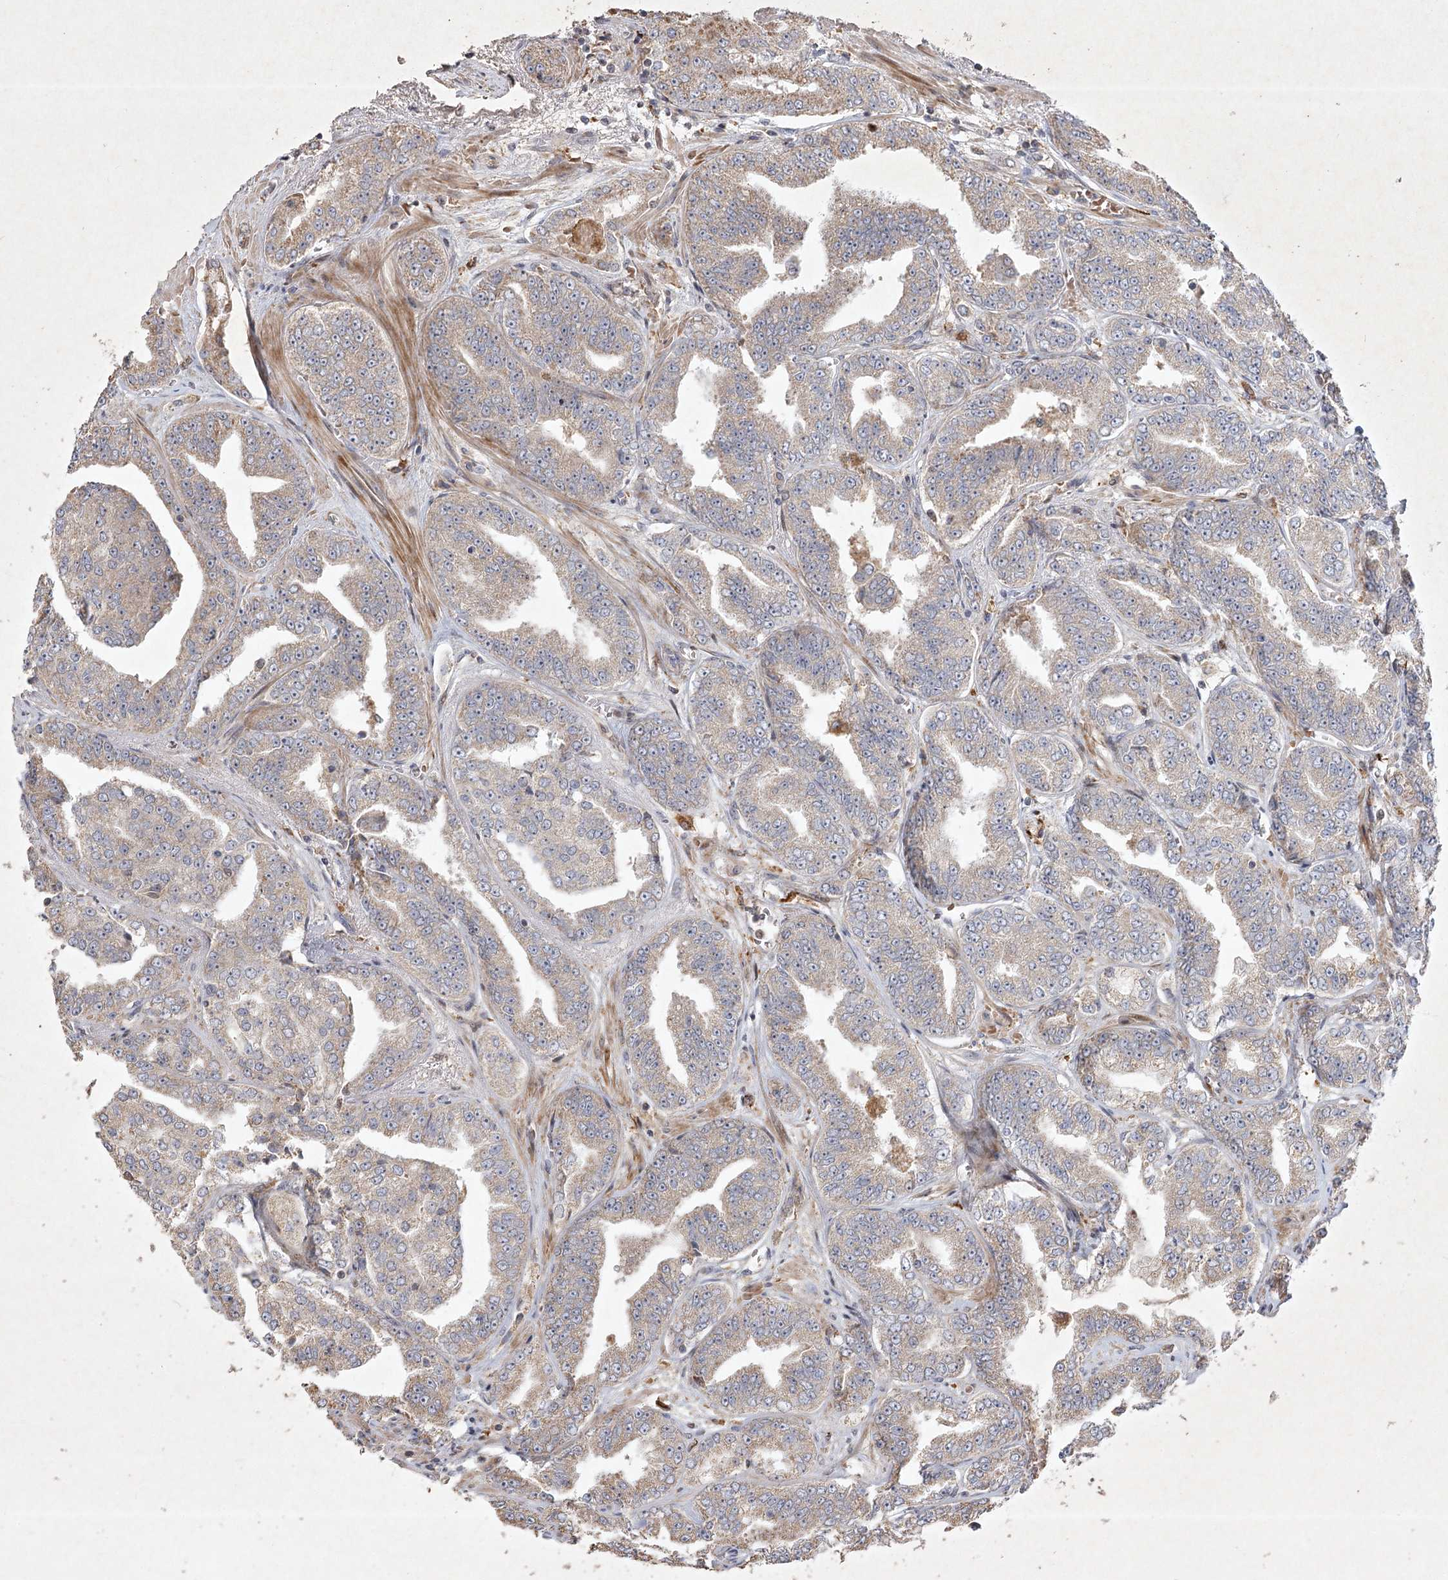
{"staining": {"intensity": "weak", "quantity": "<25%", "location": "cytoplasmic/membranous"}, "tissue": "prostate cancer", "cell_type": "Tumor cells", "image_type": "cancer", "snomed": [{"axis": "morphology", "description": "Adenocarcinoma, High grade"}, {"axis": "topography", "description": "Prostate"}], "caption": "This is an IHC micrograph of human prostate cancer (high-grade adenocarcinoma). There is no expression in tumor cells.", "gene": "KBTBD4", "patient": {"sex": "male", "age": 71}}